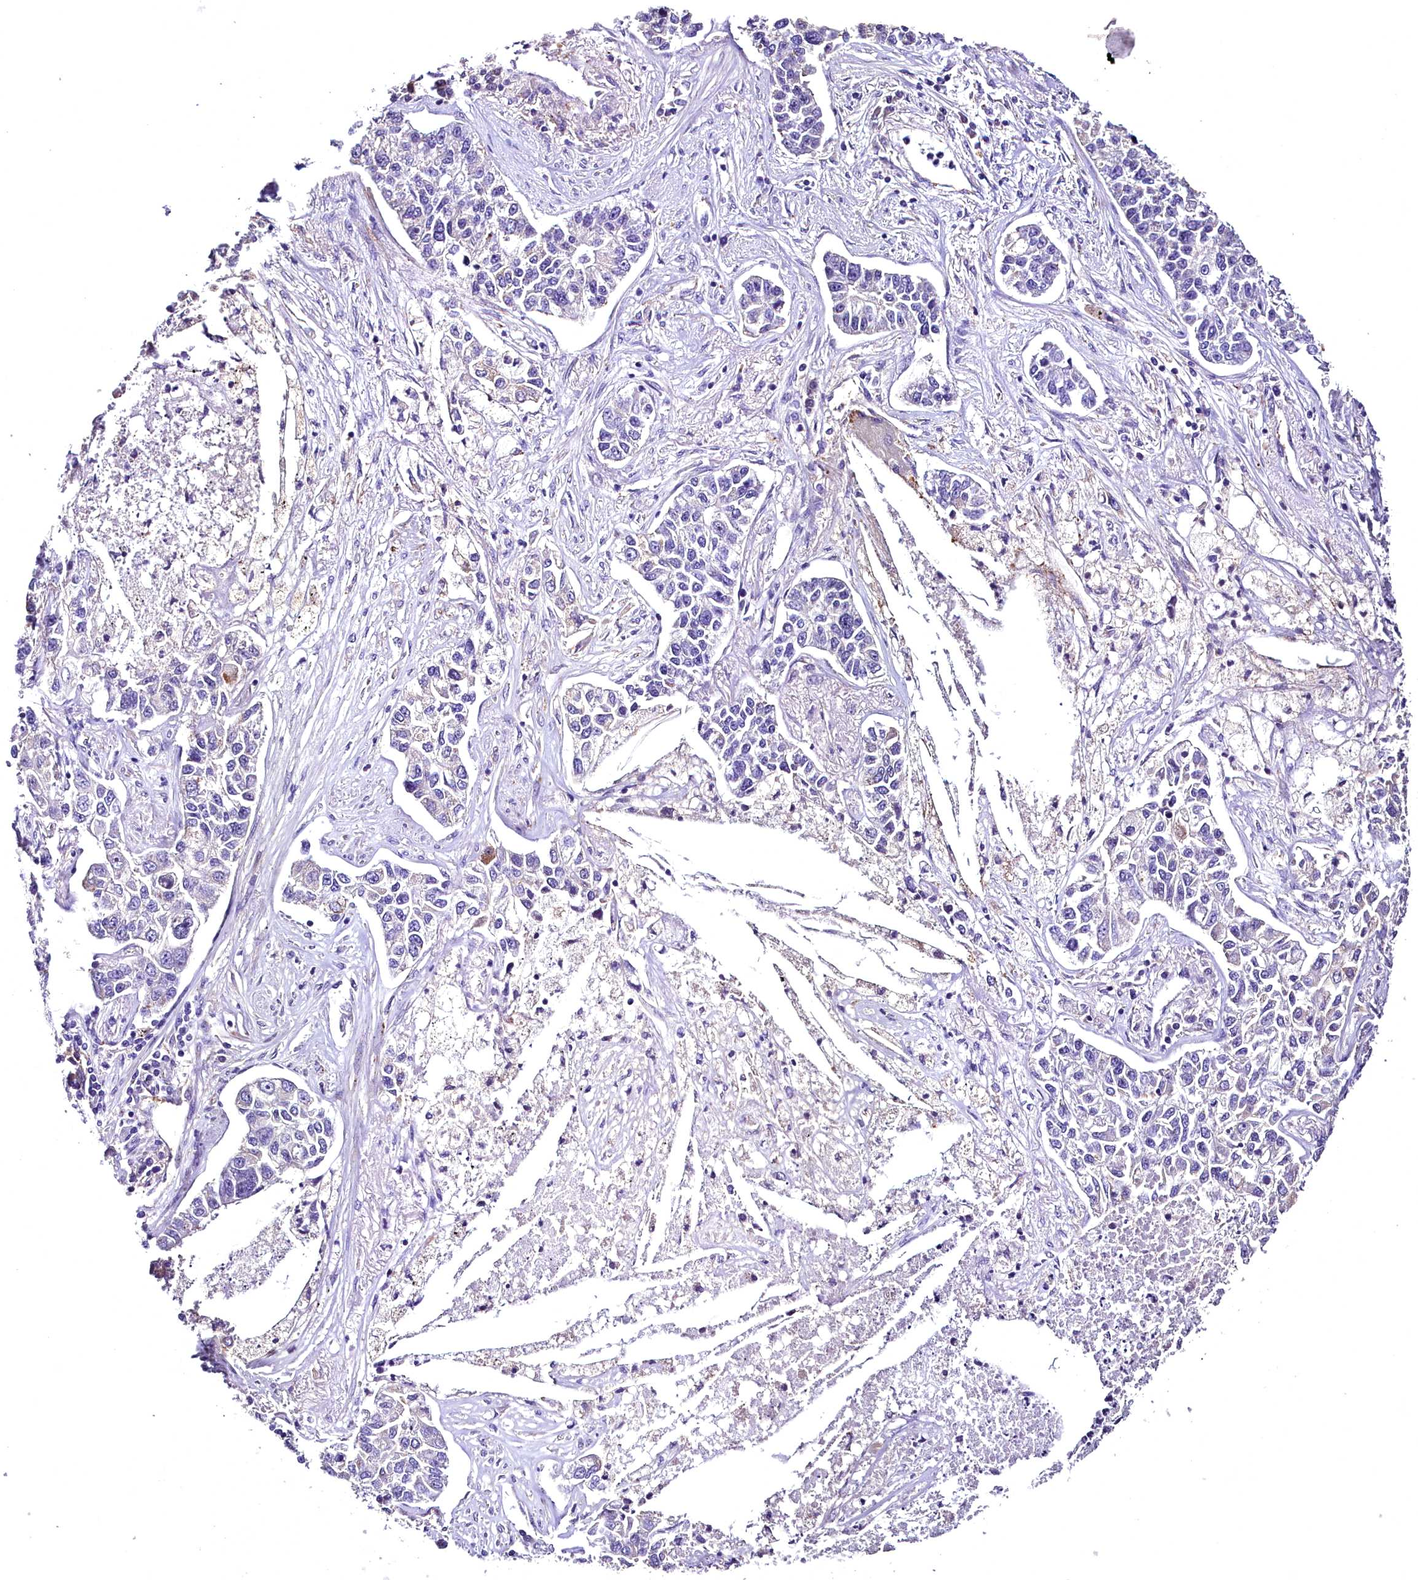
{"staining": {"intensity": "negative", "quantity": "none", "location": "none"}, "tissue": "lung cancer", "cell_type": "Tumor cells", "image_type": "cancer", "snomed": [{"axis": "morphology", "description": "Adenocarcinoma, NOS"}, {"axis": "topography", "description": "Lung"}], "caption": "A high-resolution histopathology image shows immunohistochemistry (IHC) staining of lung adenocarcinoma, which shows no significant staining in tumor cells.", "gene": "MS4A18", "patient": {"sex": "male", "age": 49}}